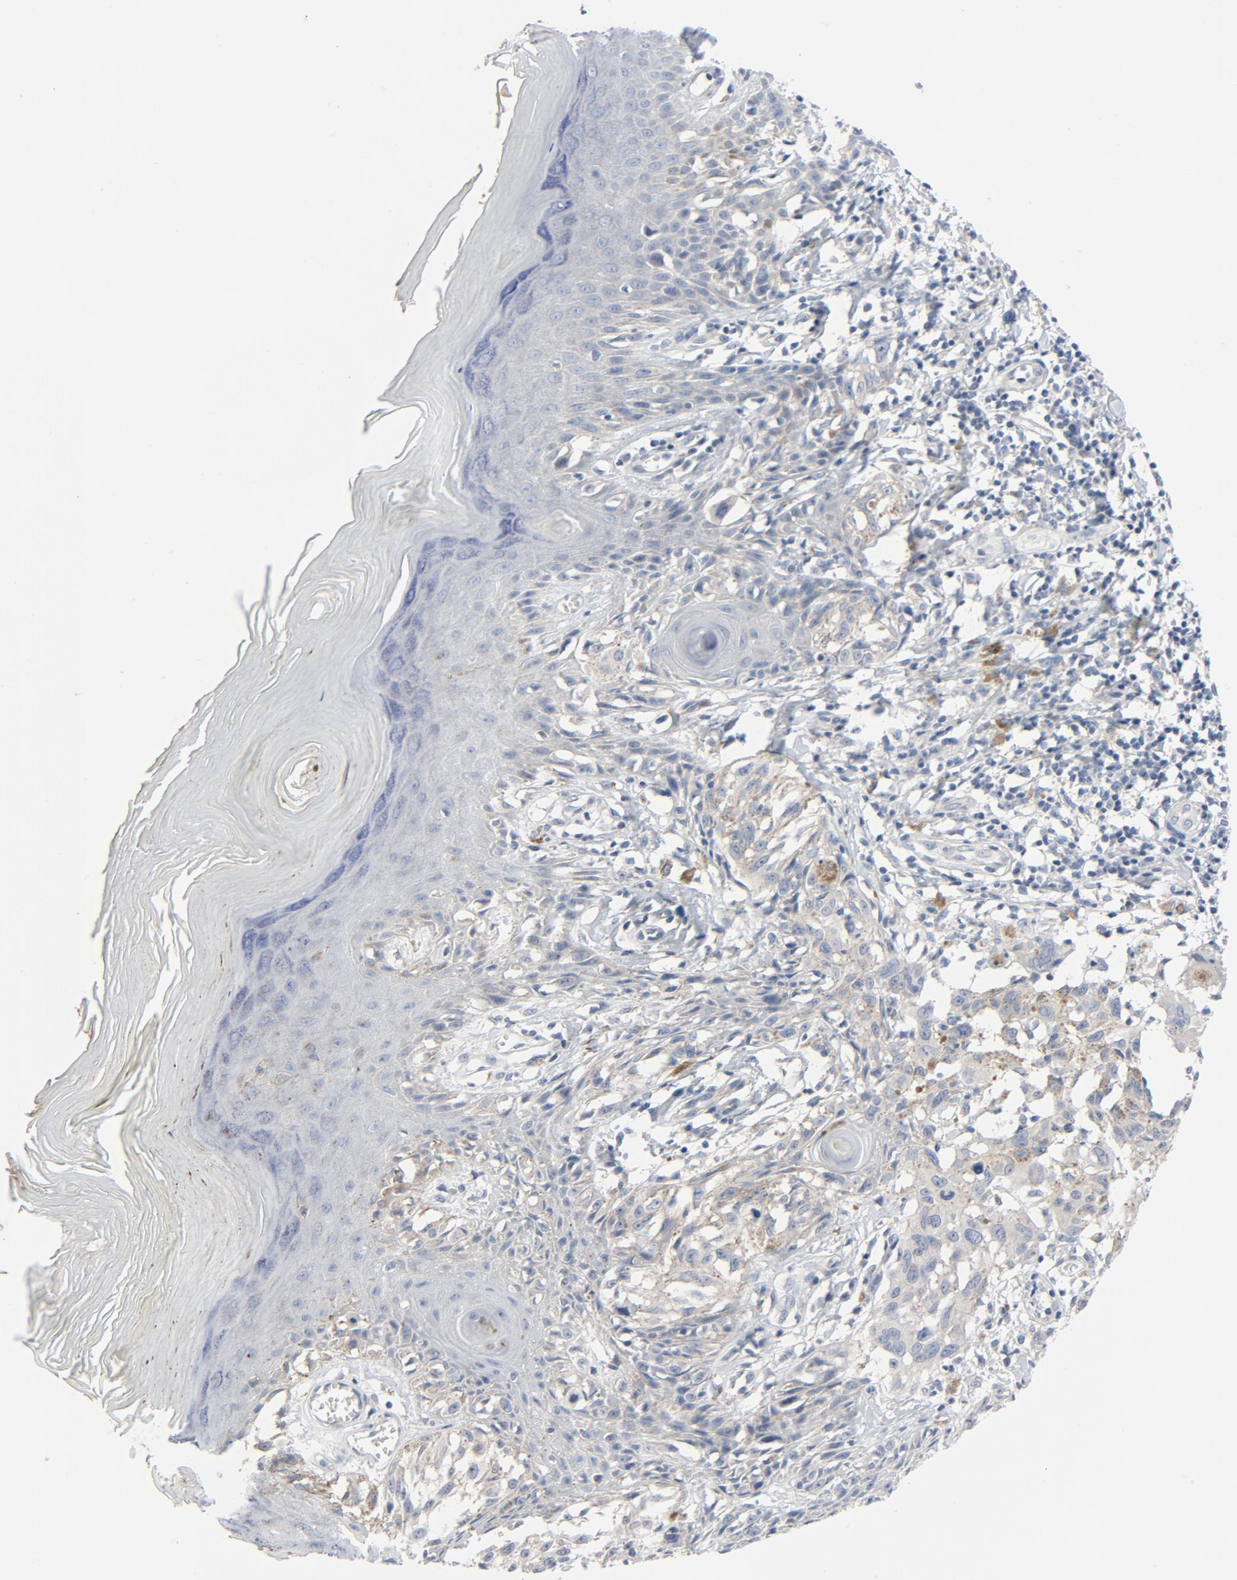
{"staining": {"intensity": "weak", "quantity": ">75%", "location": "cytoplasmic/membranous"}, "tissue": "melanoma", "cell_type": "Tumor cells", "image_type": "cancer", "snomed": [{"axis": "morphology", "description": "Malignant melanoma, NOS"}, {"axis": "topography", "description": "Skin"}], "caption": "Human melanoma stained for a protein (brown) exhibits weak cytoplasmic/membranous positive positivity in approximately >75% of tumor cells.", "gene": "TSG101", "patient": {"sex": "female", "age": 77}}